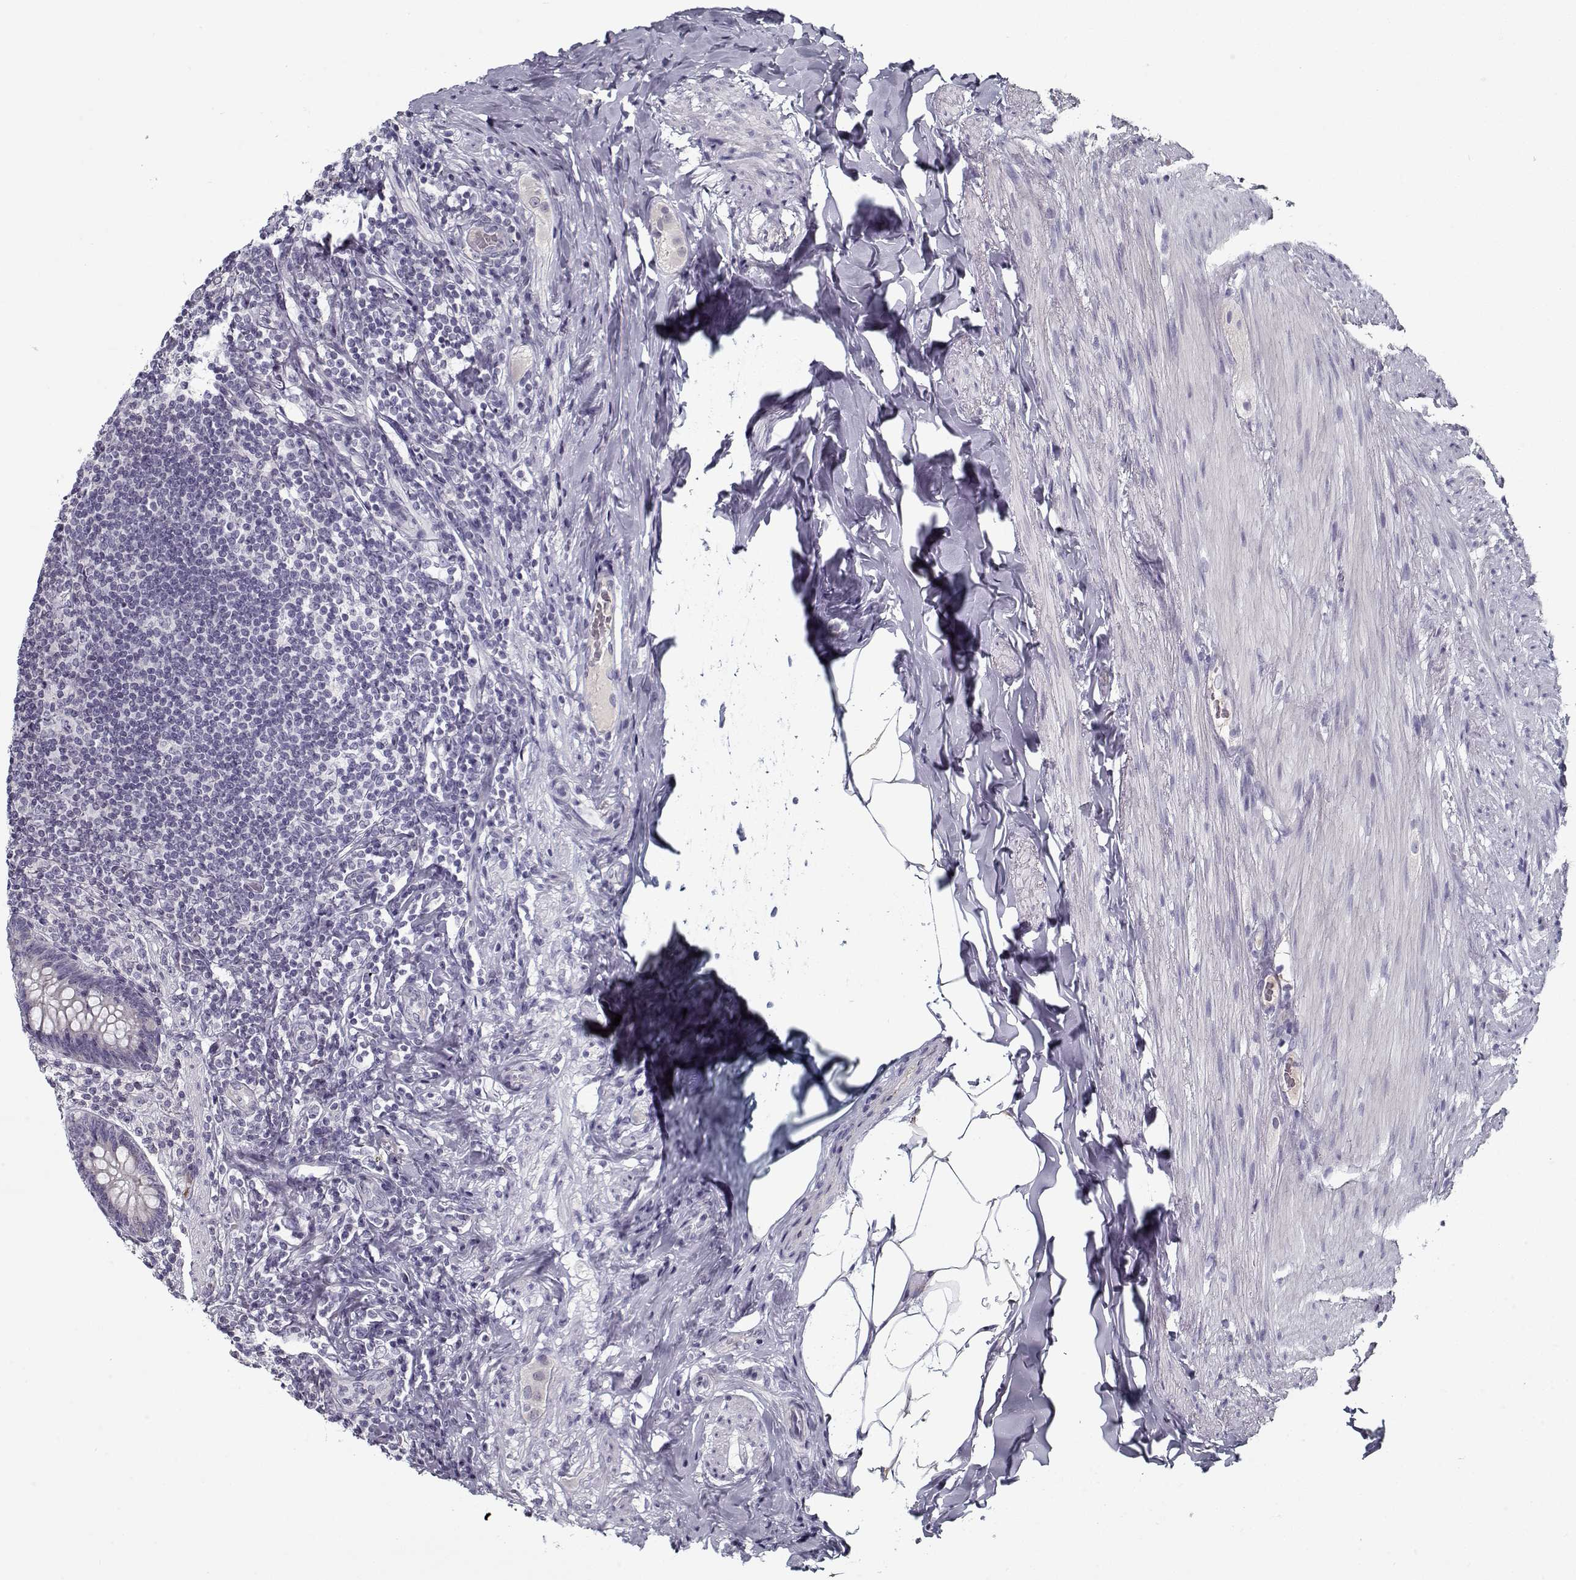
{"staining": {"intensity": "negative", "quantity": "none", "location": "none"}, "tissue": "appendix", "cell_type": "Glandular cells", "image_type": "normal", "snomed": [{"axis": "morphology", "description": "Normal tissue, NOS"}, {"axis": "topography", "description": "Appendix"}], "caption": "A micrograph of appendix stained for a protein reveals no brown staining in glandular cells. The staining was performed using DAB to visualize the protein expression in brown, while the nuclei were stained in blue with hematoxylin (Magnification: 20x).", "gene": "DDX25", "patient": {"sex": "male", "age": 47}}